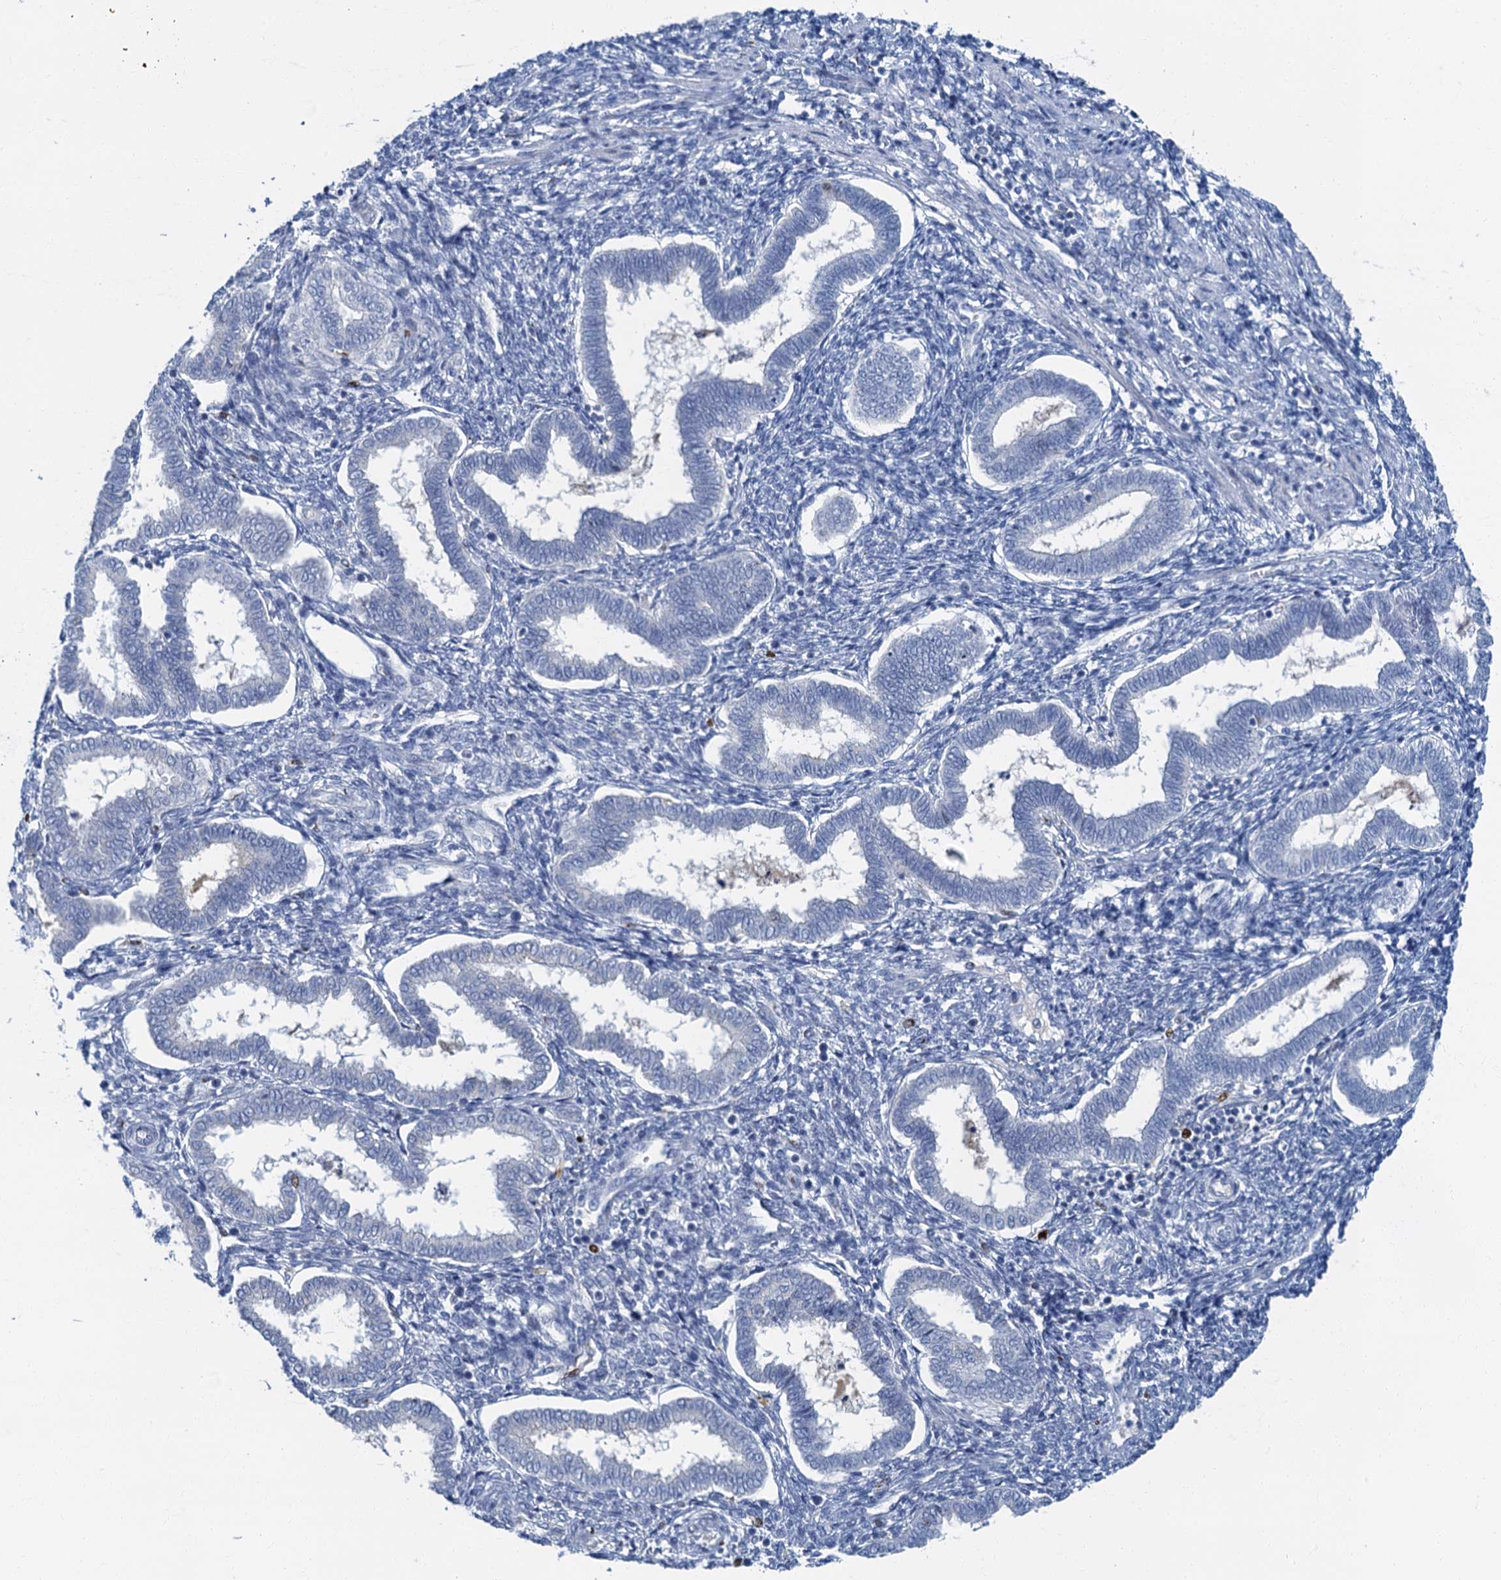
{"staining": {"intensity": "negative", "quantity": "none", "location": "none"}, "tissue": "endometrium", "cell_type": "Cells in endometrial stroma", "image_type": "normal", "snomed": [{"axis": "morphology", "description": "Normal tissue, NOS"}, {"axis": "topography", "description": "Endometrium"}], "caption": "Immunohistochemistry micrograph of normal endometrium: human endometrium stained with DAB shows no significant protein positivity in cells in endometrial stroma. Nuclei are stained in blue.", "gene": "LYPD3", "patient": {"sex": "female", "age": 24}}